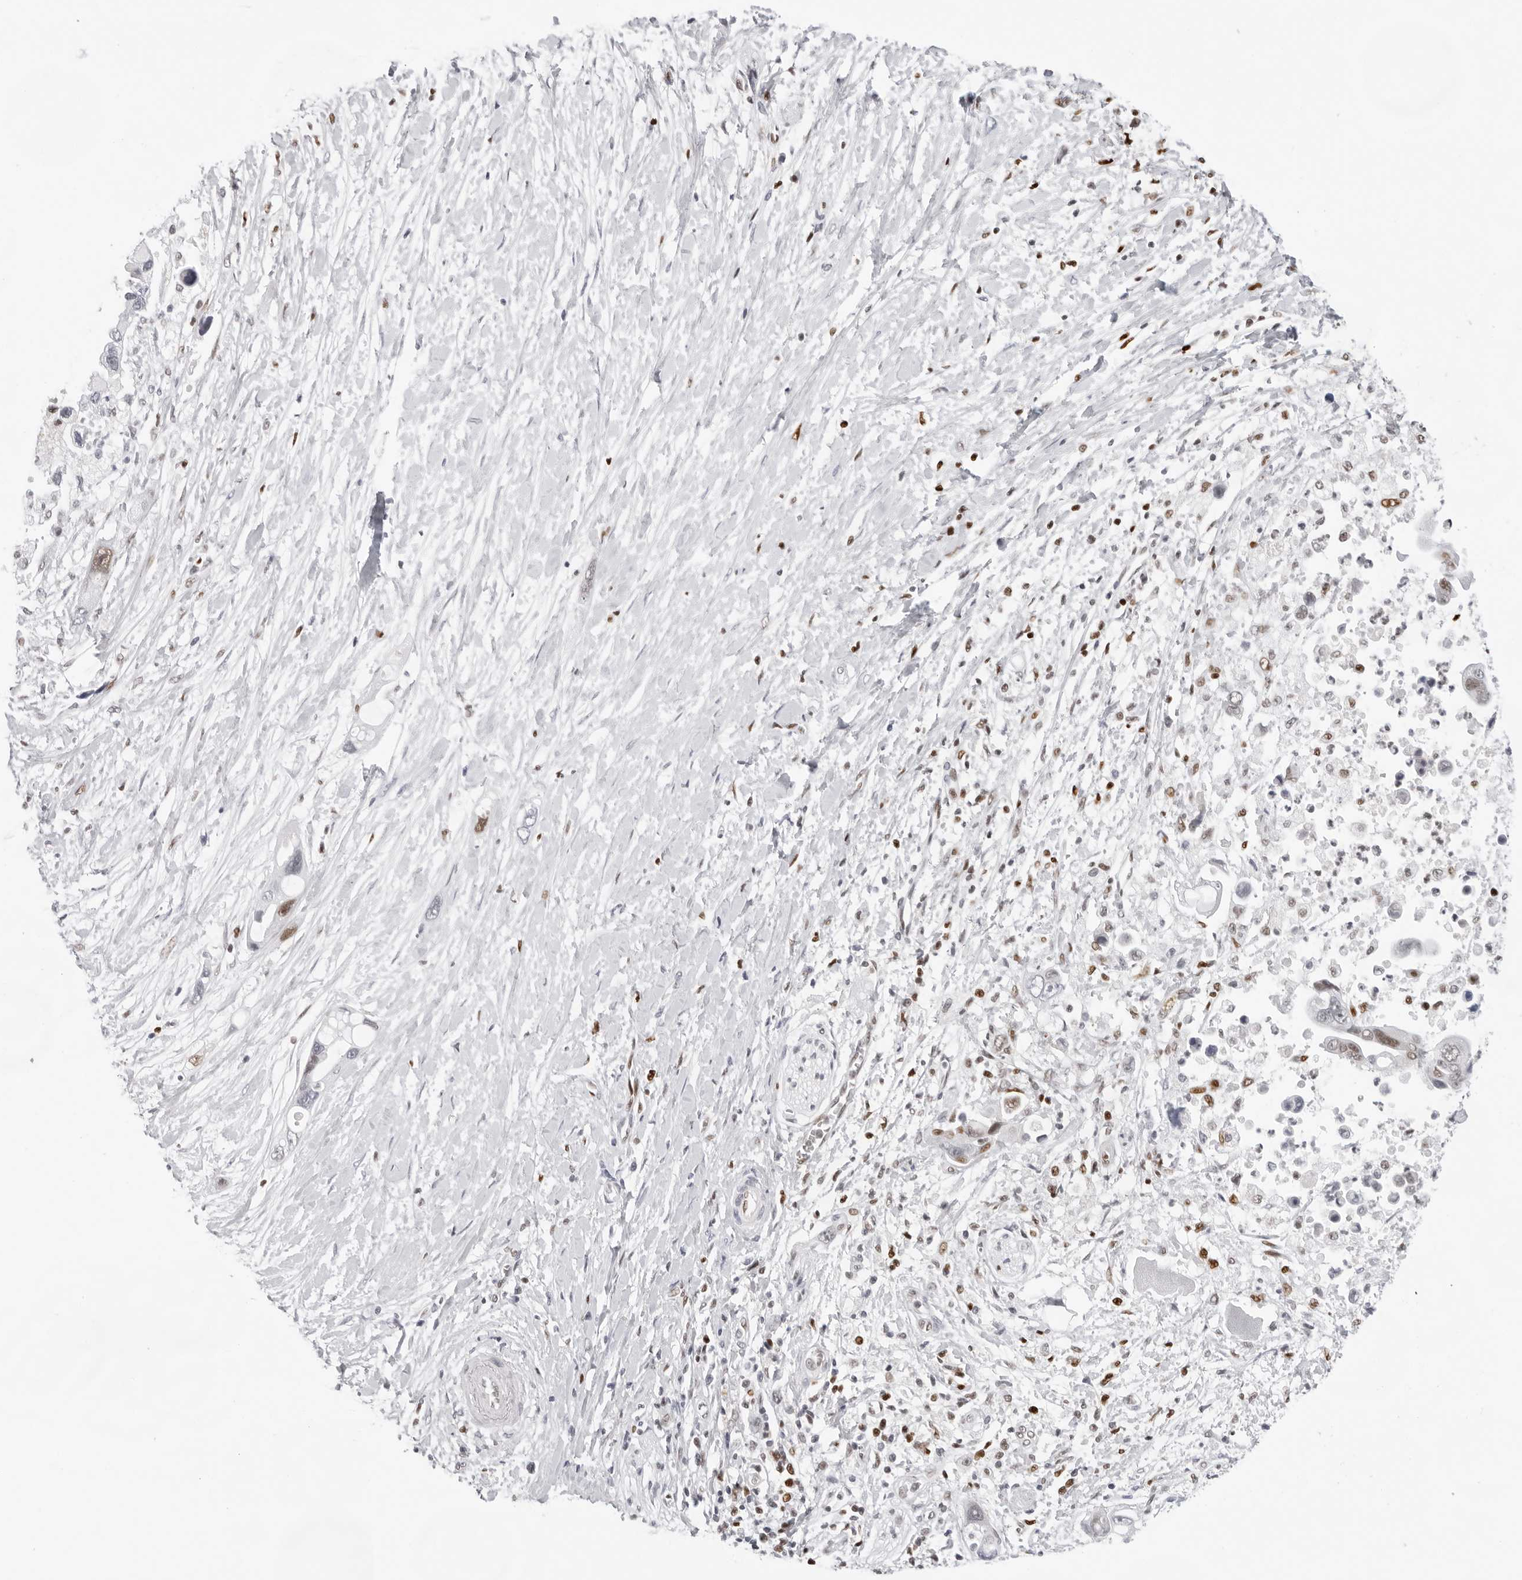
{"staining": {"intensity": "weak", "quantity": "25%-75%", "location": "nuclear"}, "tissue": "pancreatic cancer", "cell_type": "Tumor cells", "image_type": "cancer", "snomed": [{"axis": "morphology", "description": "Adenocarcinoma, NOS"}, {"axis": "topography", "description": "Pancreas"}], "caption": "This is a micrograph of IHC staining of pancreatic adenocarcinoma, which shows weak positivity in the nuclear of tumor cells.", "gene": "OGG1", "patient": {"sex": "female", "age": 72}}